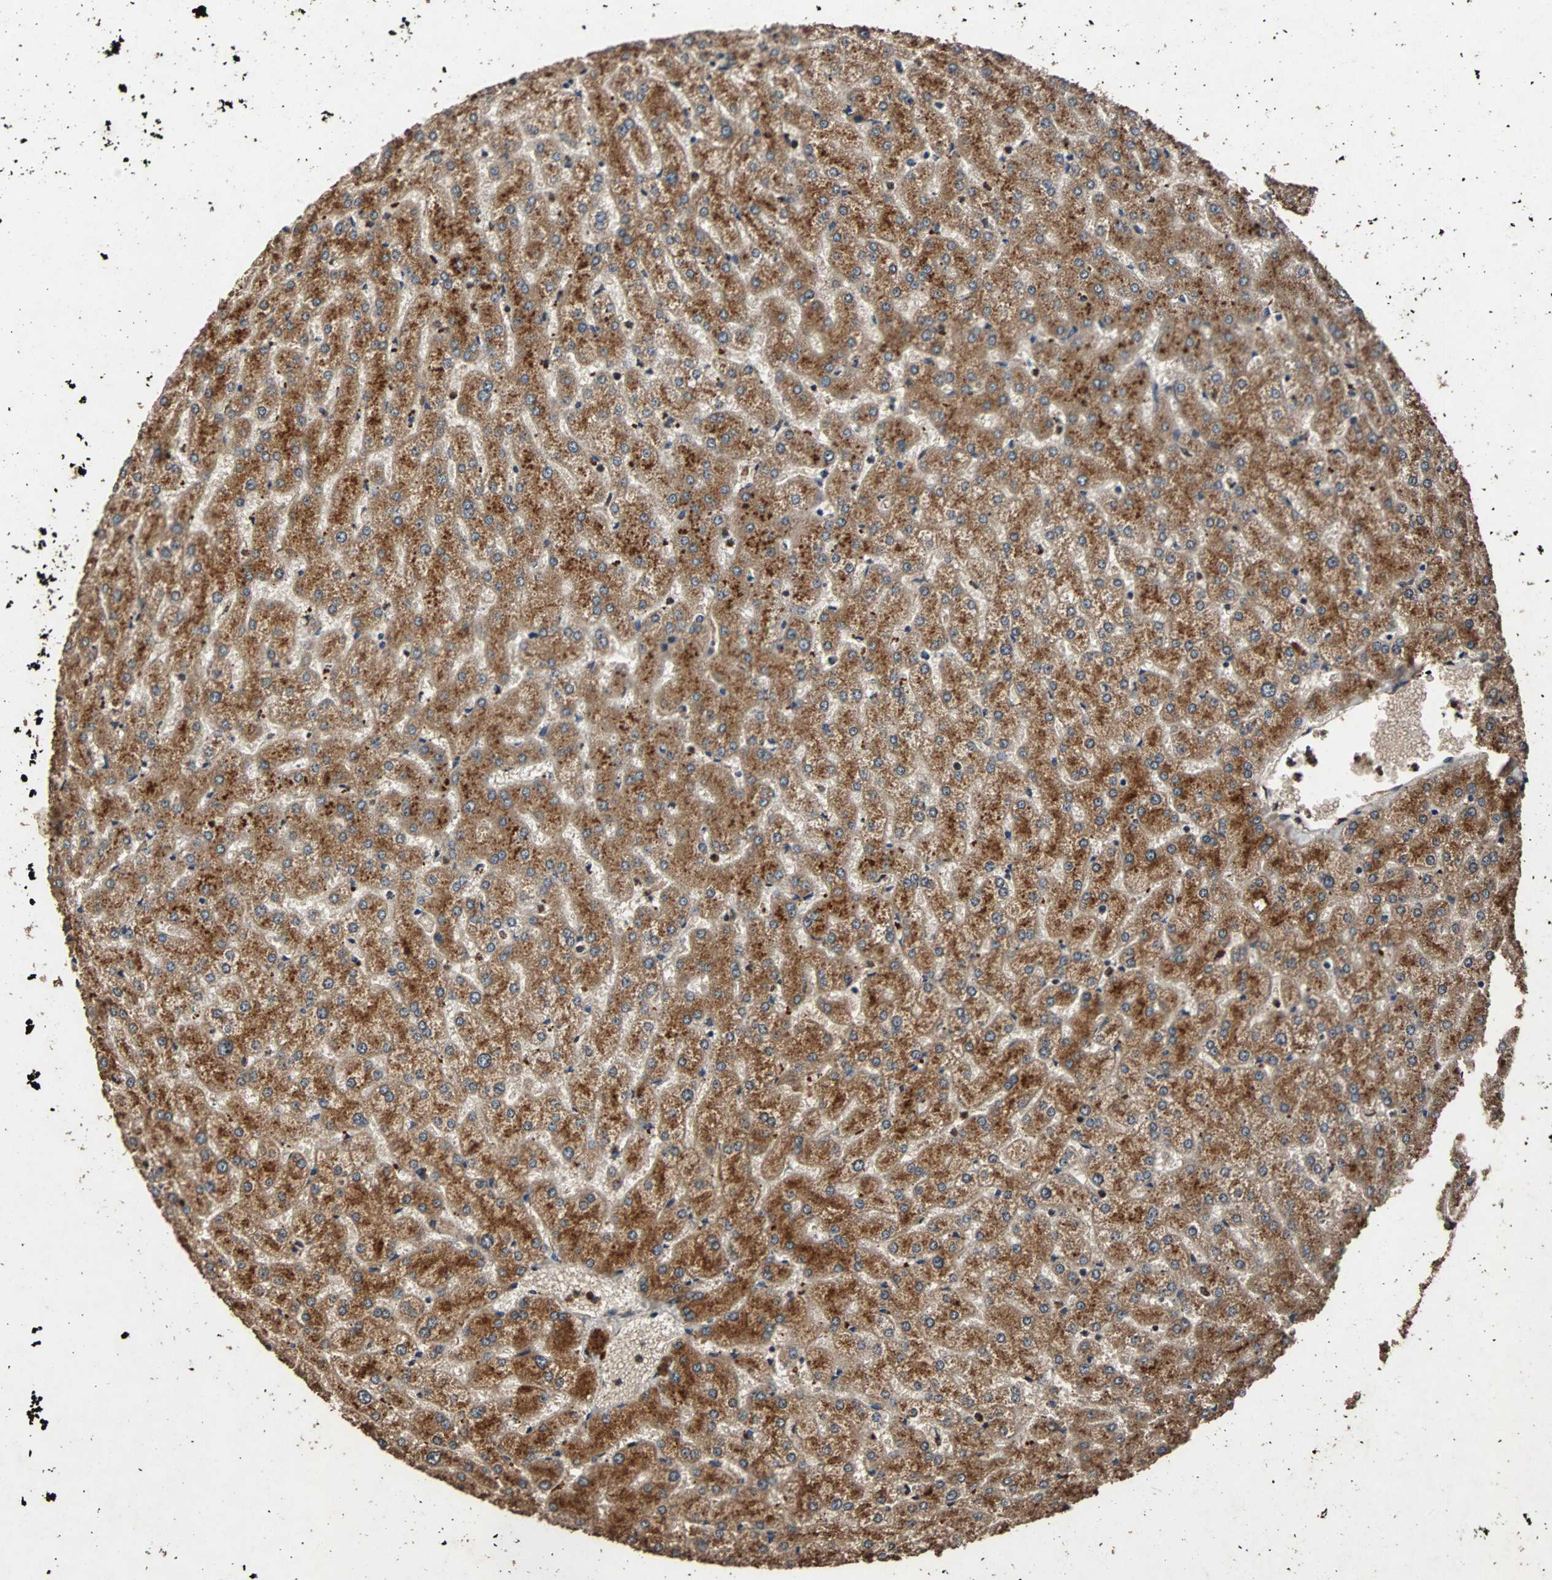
{"staining": {"intensity": "strong", "quantity": ">75%", "location": "cytoplasmic/membranous"}, "tissue": "liver", "cell_type": "Cholangiocytes", "image_type": "normal", "snomed": [{"axis": "morphology", "description": "Normal tissue, NOS"}, {"axis": "topography", "description": "Liver"}], "caption": "Liver stained for a protein shows strong cytoplasmic/membranous positivity in cholangiocytes. (IHC, brightfield microscopy, high magnification).", "gene": "USP31", "patient": {"sex": "female", "age": 32}}